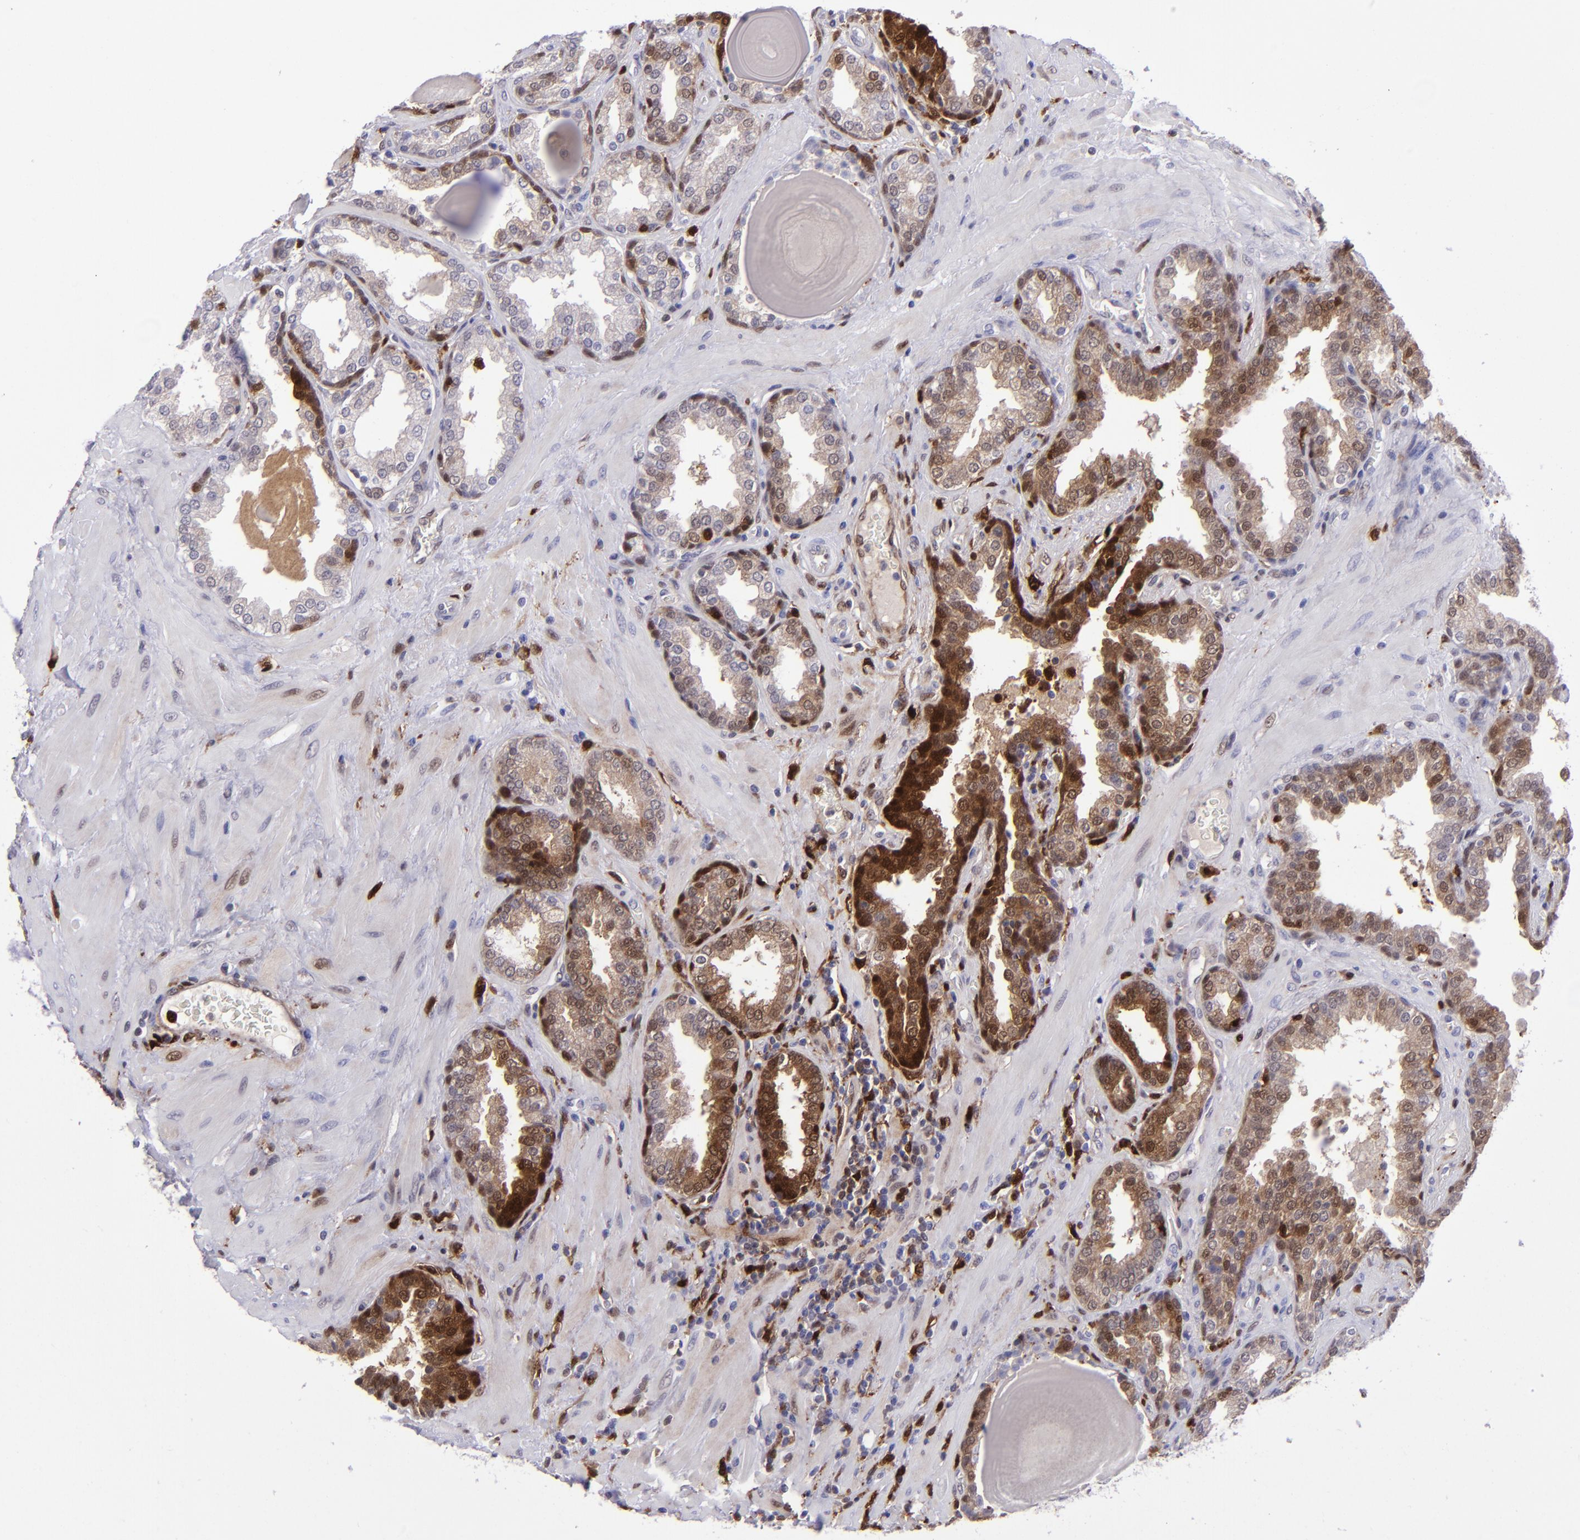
{"staining": {"intensity": "moderate", "quantity": "25%-75%", "location": "cytoplasmic/membranous,nuclear"}, "tissue": "prostate", "cell_type": "Glandular cells", "image_type": "normal", "snomed": [{"axis": "morphology", "description": "Normal tissue, NOS"}, {"axis": "topography", "description": "Prostate"}], "caption": "Glandular cells reveal moderate cytoplasmic/membranous,nuclear staining in approximately 25%-75% of cells in unremarkable prostate.", "gene": "TYMP", "patient": {"sex": "male", "age": 51}}